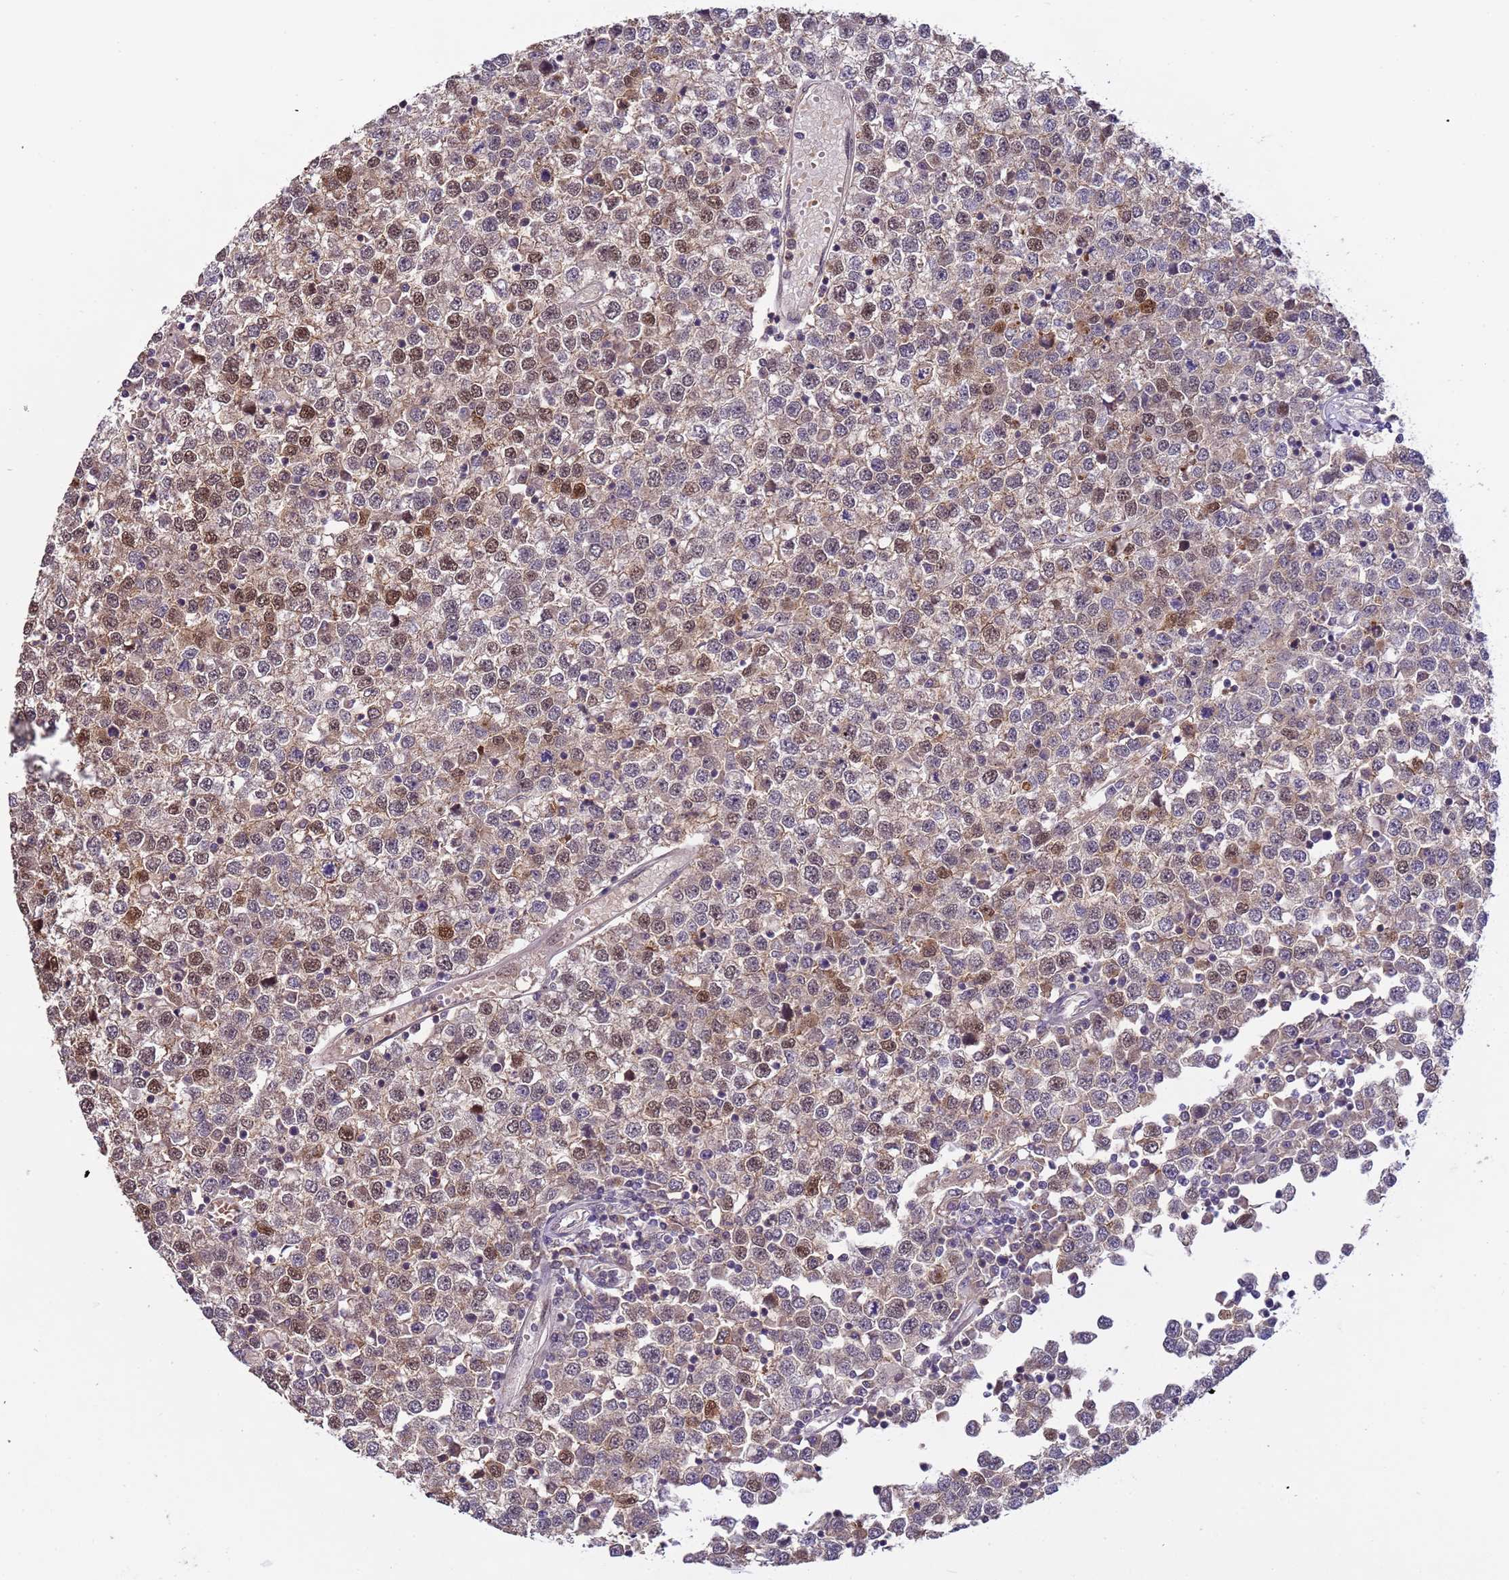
{"staining": {"intensity": "moderate", "quantity": "<25%", "location": "nuclear"}, "tissue": "testis cancer", "cell_type": "Tumor cells", "image_type": "cancer", "snomed": [{"axis": "morphology", "description": "Seminoma, NOS"}, {"axis": "topography", "description": "Testis"}], "caption": "A brown stain highlights moderate nuclear positivity of a protein in seminoma (testis) tumor cells.", "gene": "ZBTB5", "patient": {"sex": "male", "age": 65}}